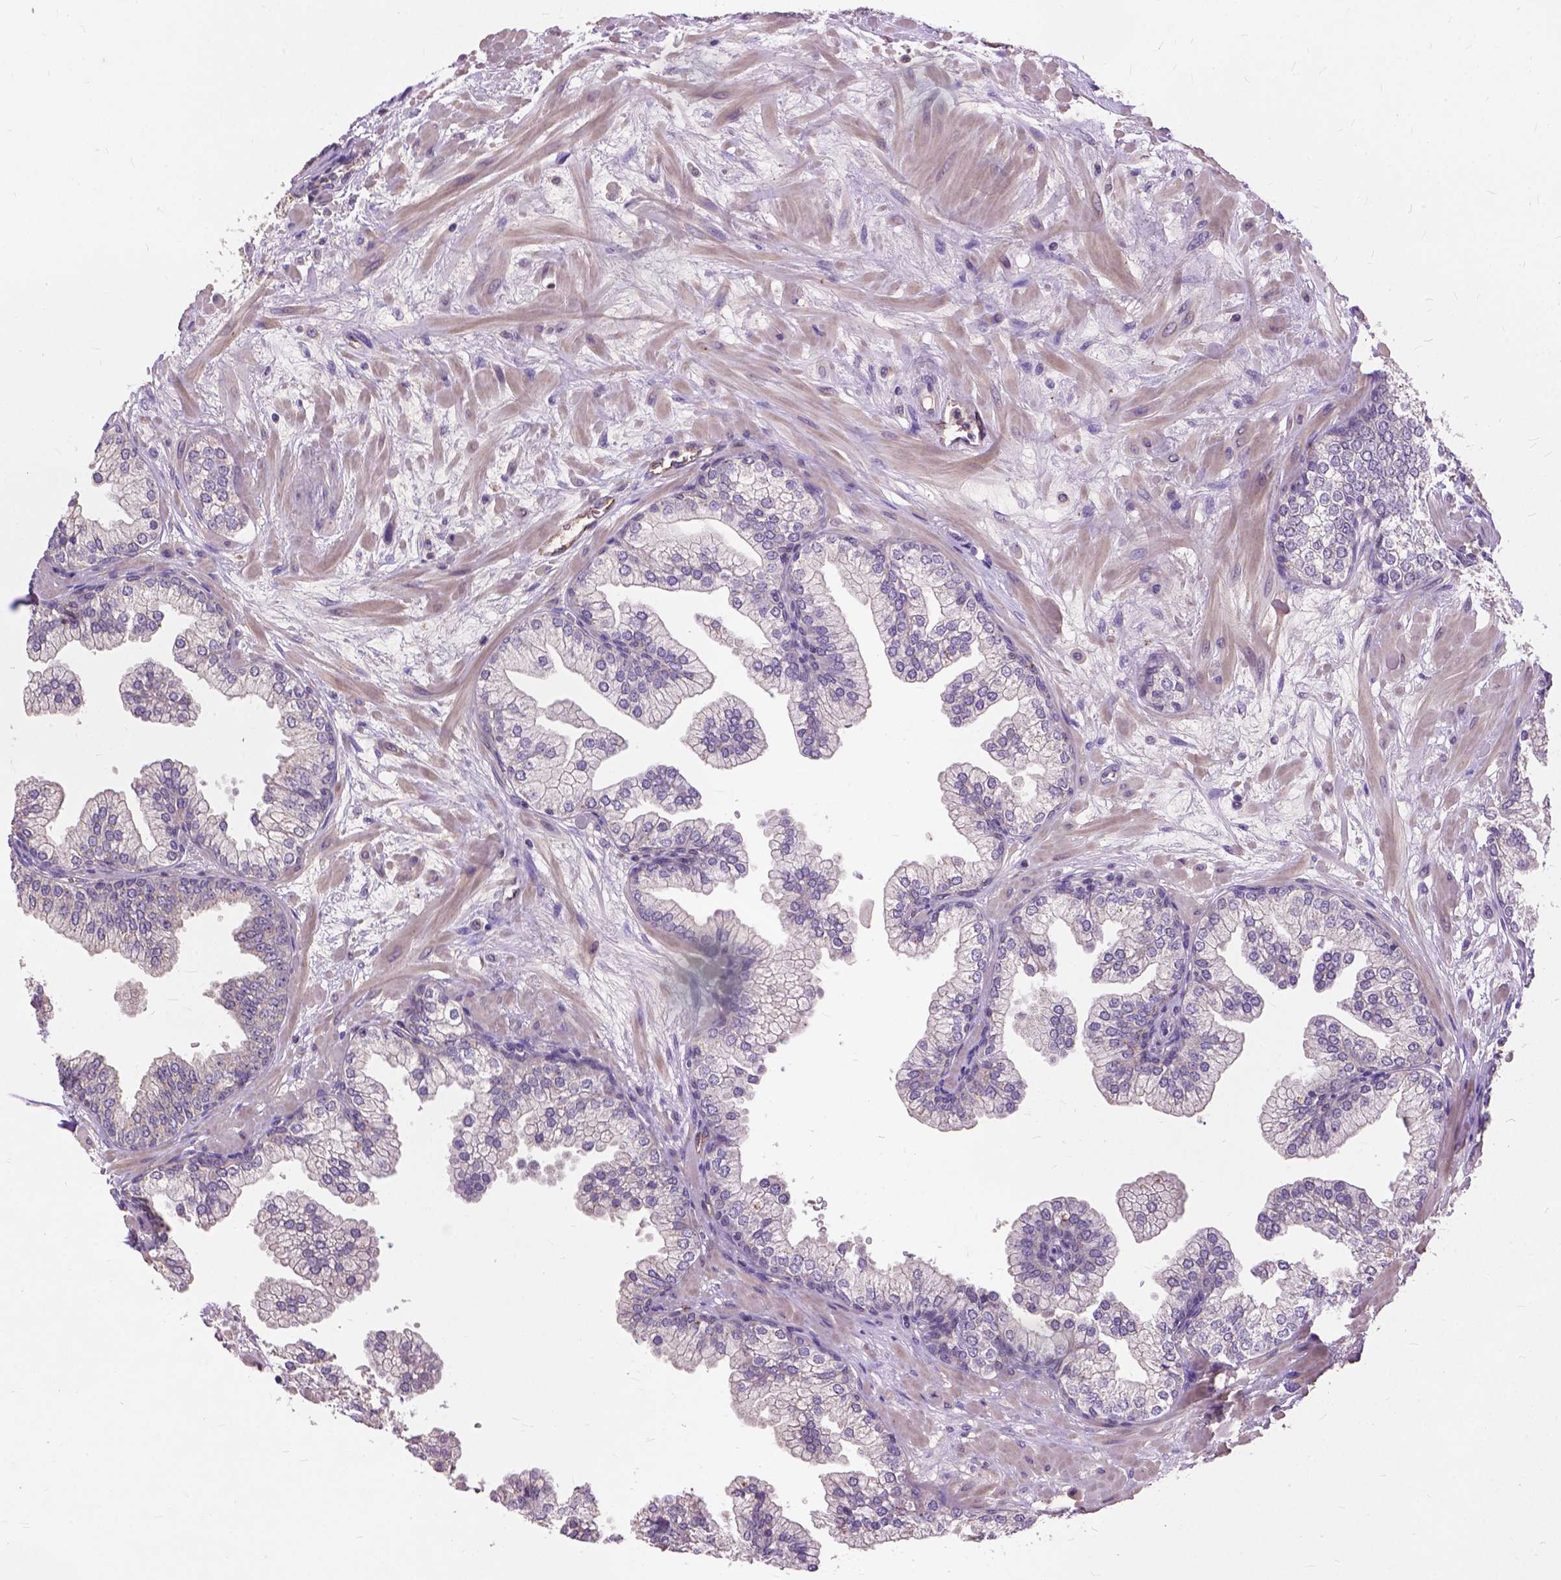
{"staining": {"intensity": "negative", "quantity": "none", "location": "none"}, "tissue": "prostate", "cell_type": "Glandular cells", "image_type": "normal", "snomed": [{"axis": "morphology", "description": "Normal tissue, NOS"}, {"axis": "topography", "description": "Prostate"}, {"axis": "topography", "description": "Peripheral nerve tissue"}], "caption": "An immunohistochemistry (IHC) micrograph of unremarkable prostate is shown. There is no staining in glandular cells of prostate.", "gene": "ZNF337", "patient": {"sex": "male", "age": 61}}